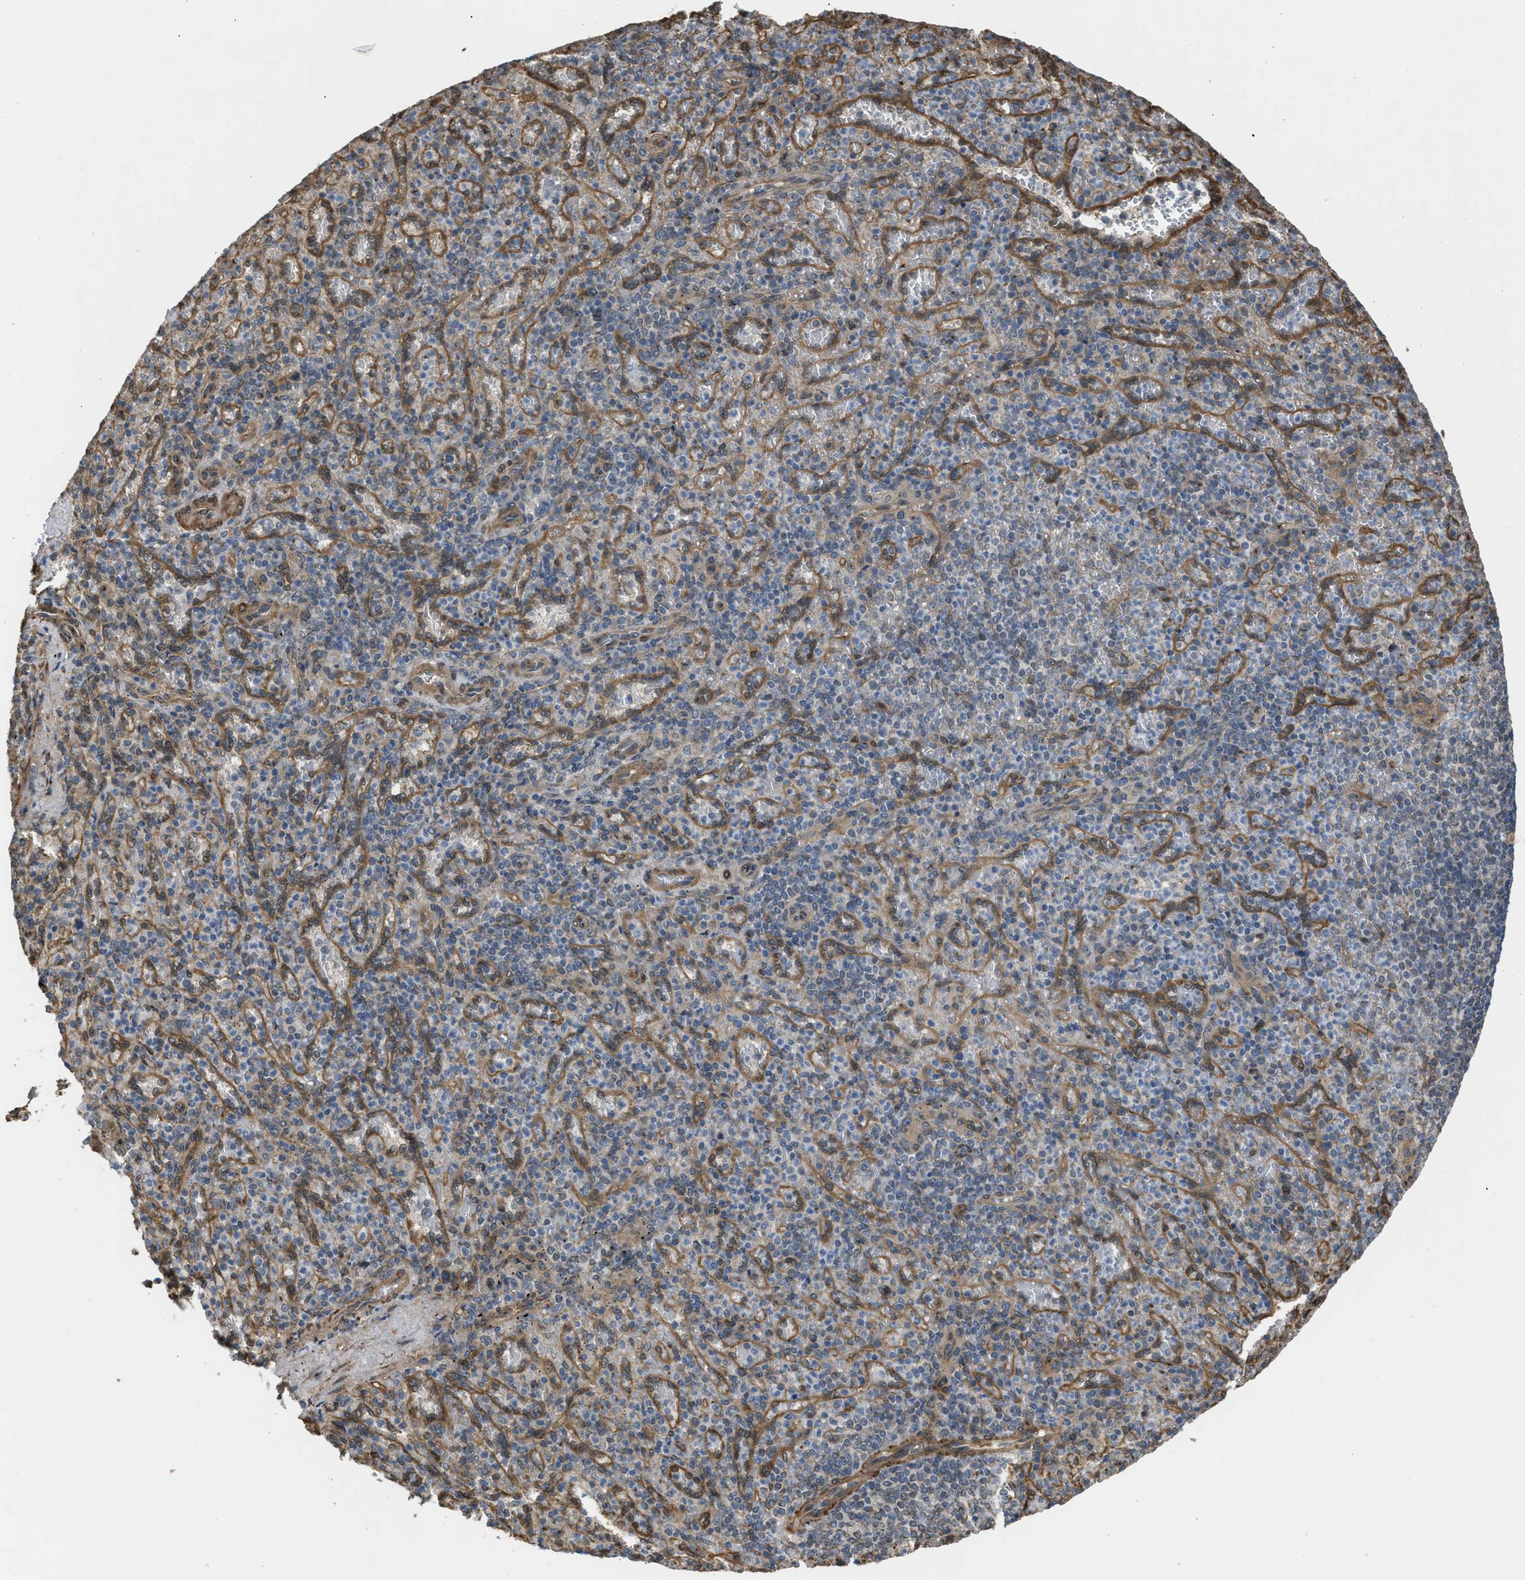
{"staining": {"intensity": "negative", "quantity": "none", "location": "none"}, "tissue": "spleen", "cell_type": "Cells in red pulp", "image_type": "normal", "snomed": [{"axis": "morphology", "description": "Normal tissue, NOS"}, {"axis": "topography", "description": "Spleen"}], "caption": "A histopathology image of spleen stained for a protein shows no brown staining in cells in red pulp. (DAB IHC with hematoxylin counter stain).", "gene": "BAG3", "patient": {"sex": "female", "age": 74}}